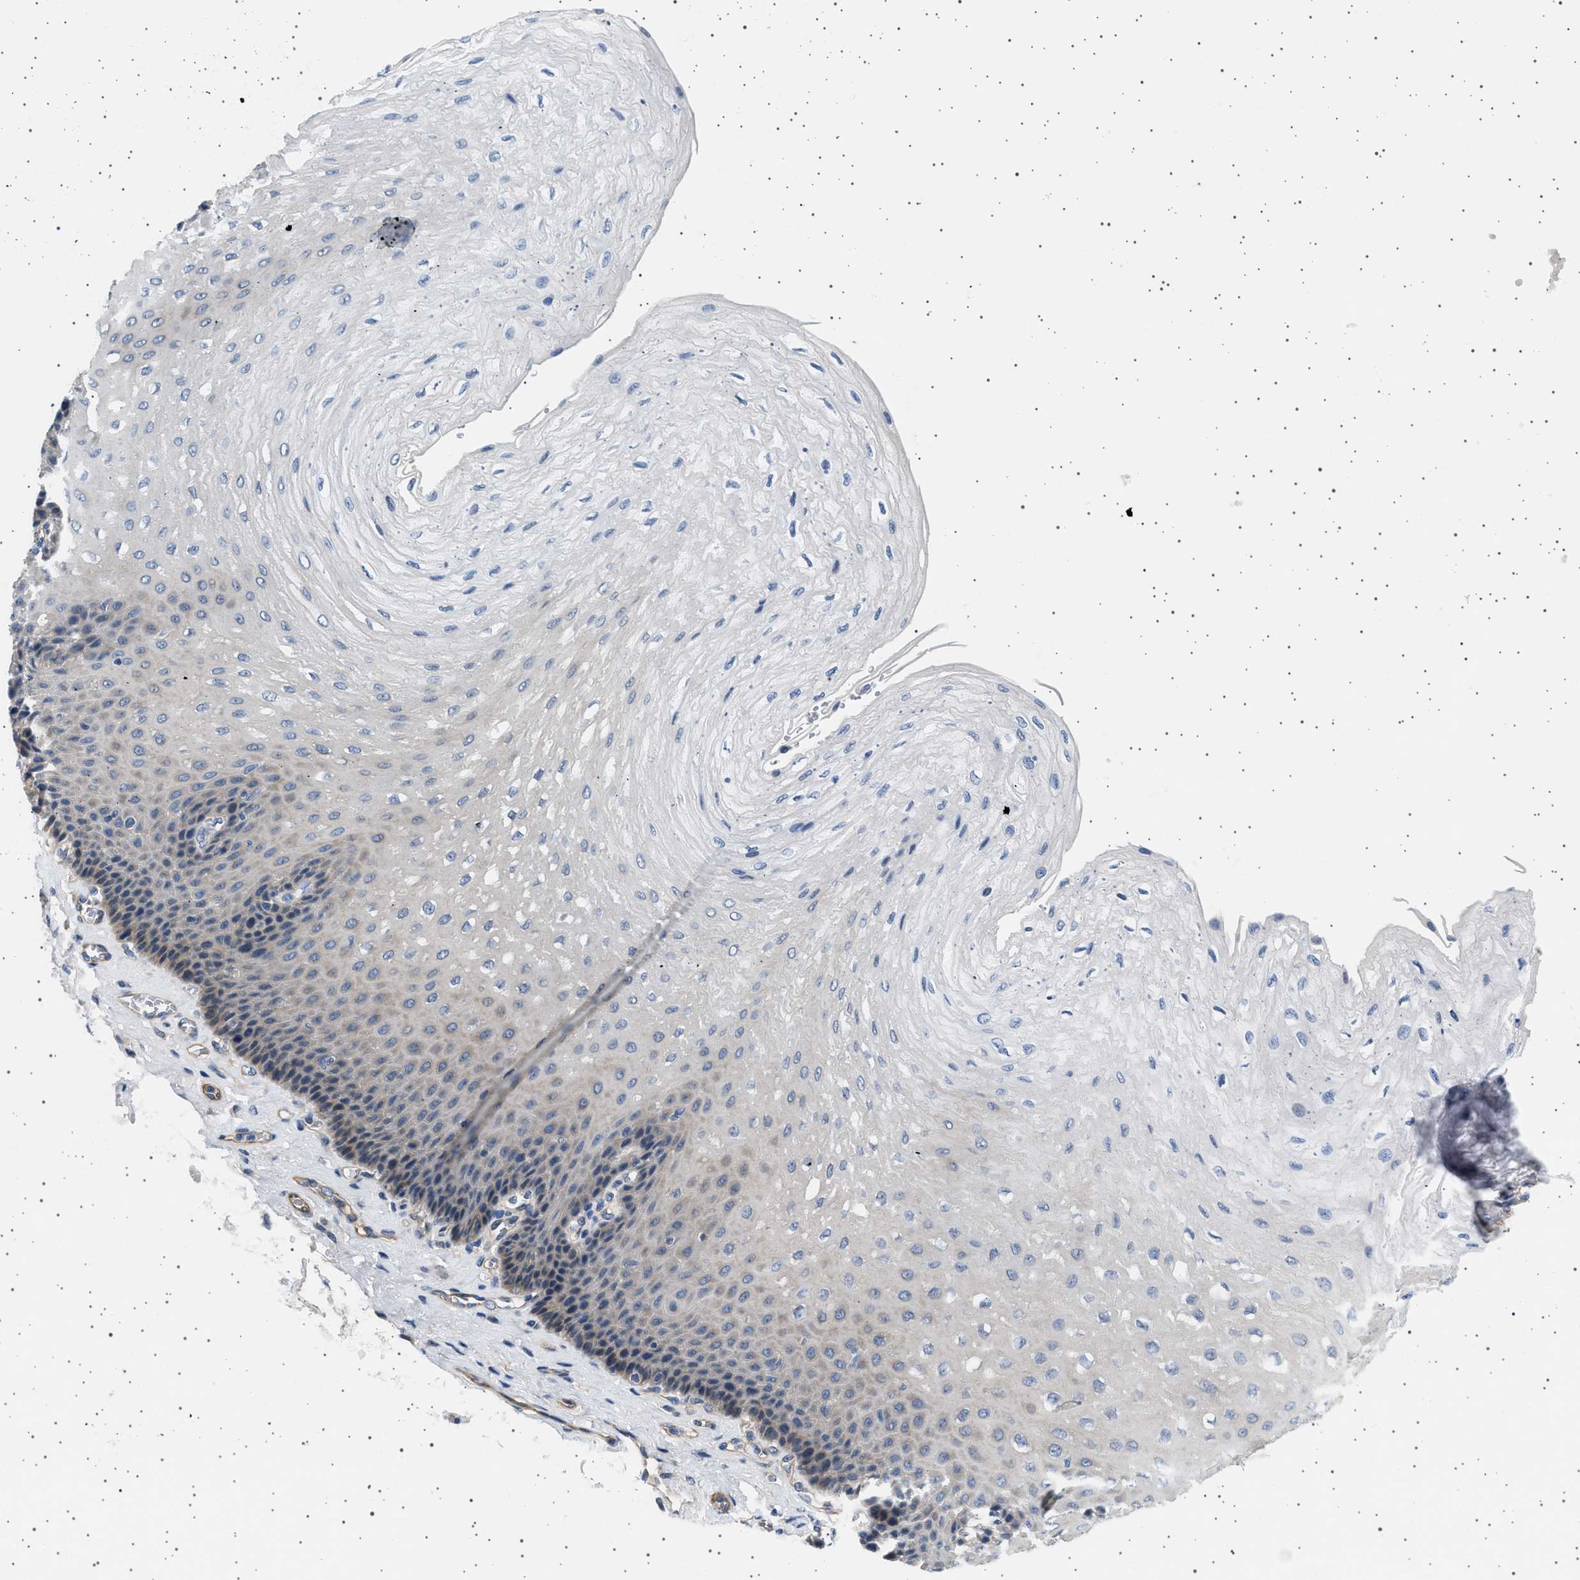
{"staining": {"intensity": "weak", "quantity": "<25%", "location": "cytoplasmic/membranous"}, "tissue": "esophagus", "cell_type": "Squamous epithelial cells", "image_type": "normal", "snomed": [{"axis": "morphology", "description": "Normal tissue, NOS"}, {"axis": "topography", "description": "Esophagus"}], "caption": "Immunohistochemistry of normal esophagus displays no expression in squamous epithelial cells. (Brightfield microscopy of DAB IHC at high magnification).", "gene": "PLPP6", "patient": {"sex": "female", "age": 72}}